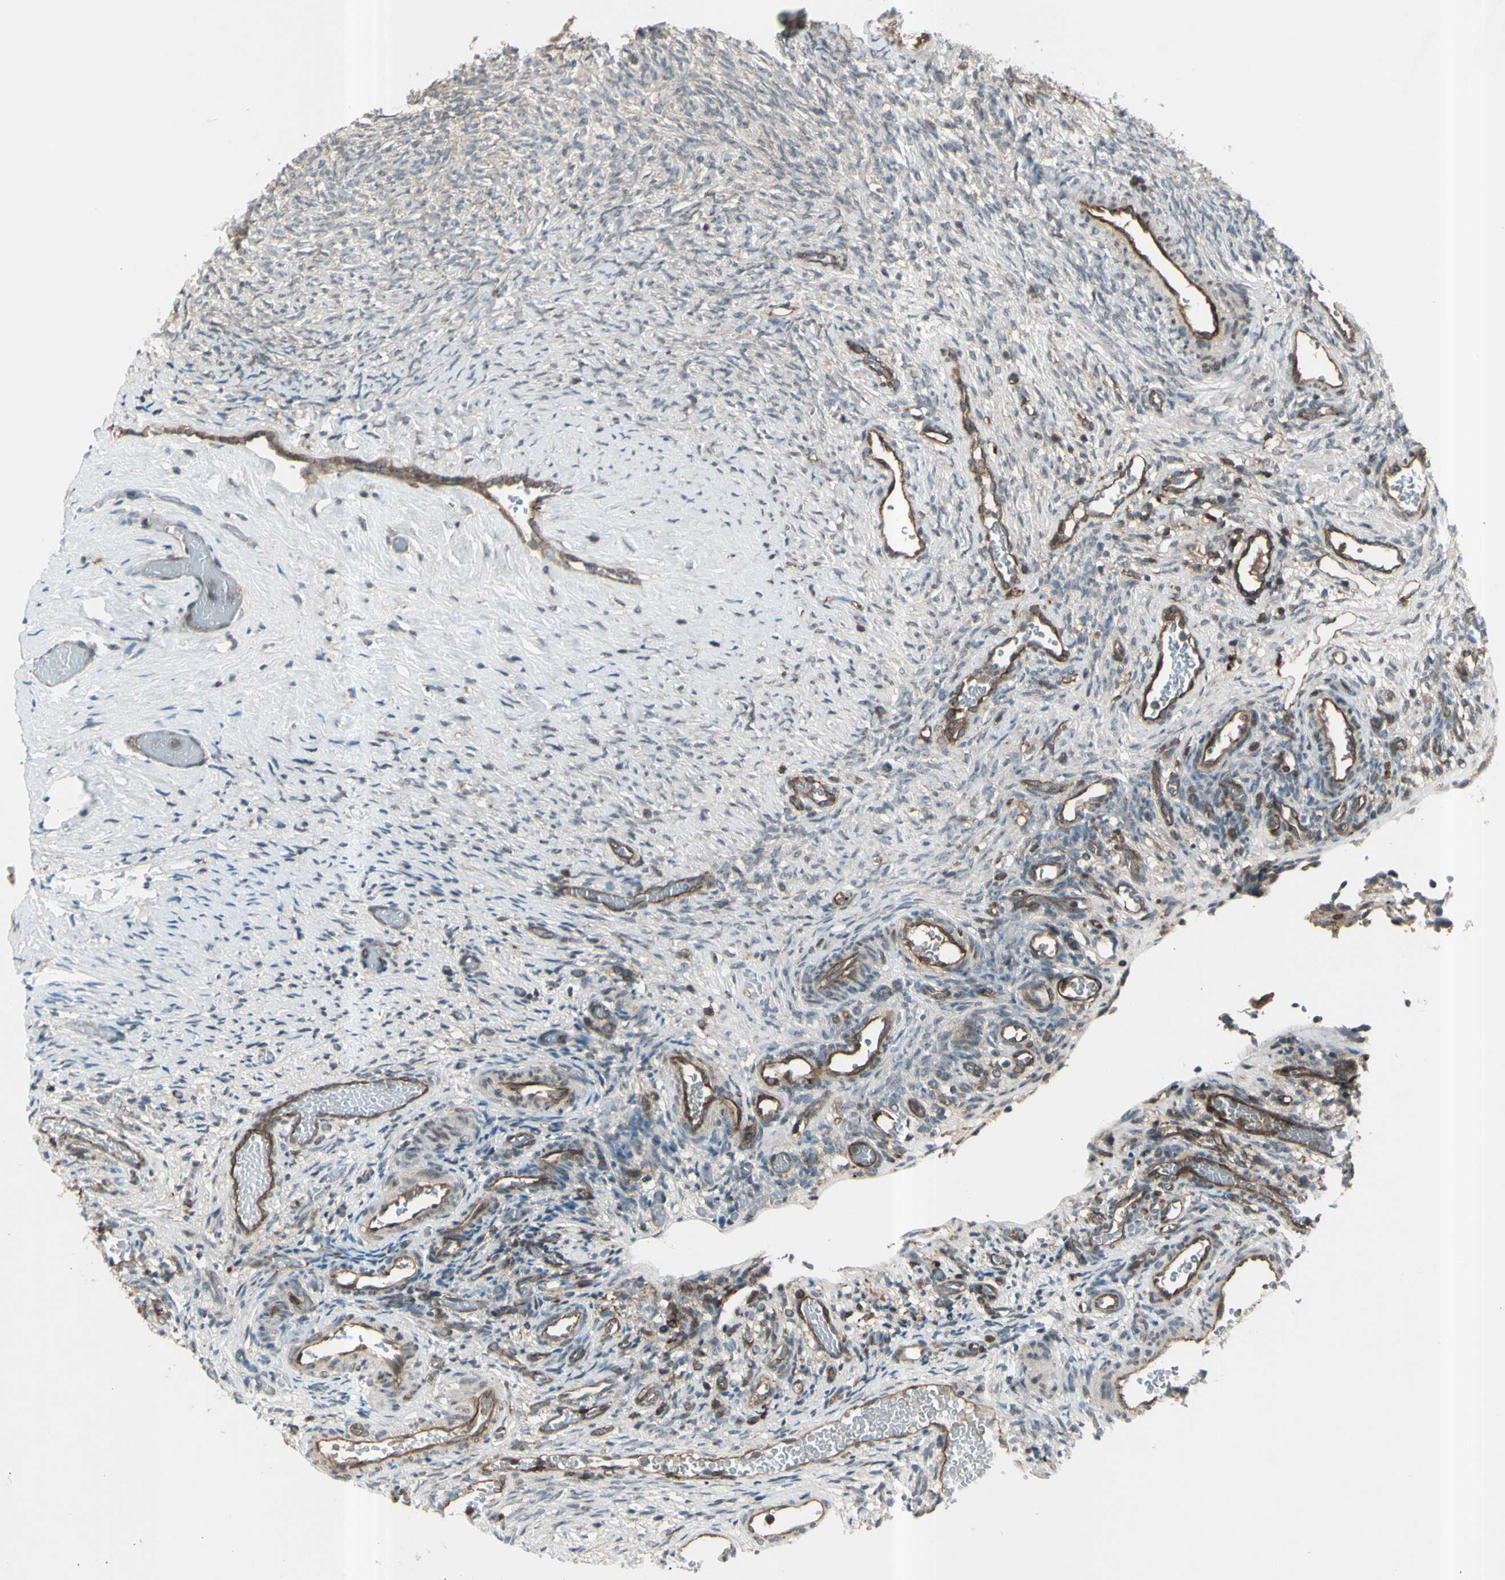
{"staining": {"intensity": "weak", "quantity": "25%-75%", "location": "cytoplasmic/membranous"}, "tissue": "ovary", "cell_type": "Ovarian stroma cells", "image_type": "normal", "snomed": [{"axis": "morphology", "description": "Normal tissue, NOS"}, {"axis": "topography", "description": "Ovary"}], "caption": "Ovary stained with immunohistochemistry reveals weak cytoplasmic/membranous expression in approximately 25%-75% of ovarian stroma cells.", "gene": "FXYD5", "patient": {"sex": "female", "age": 35}}